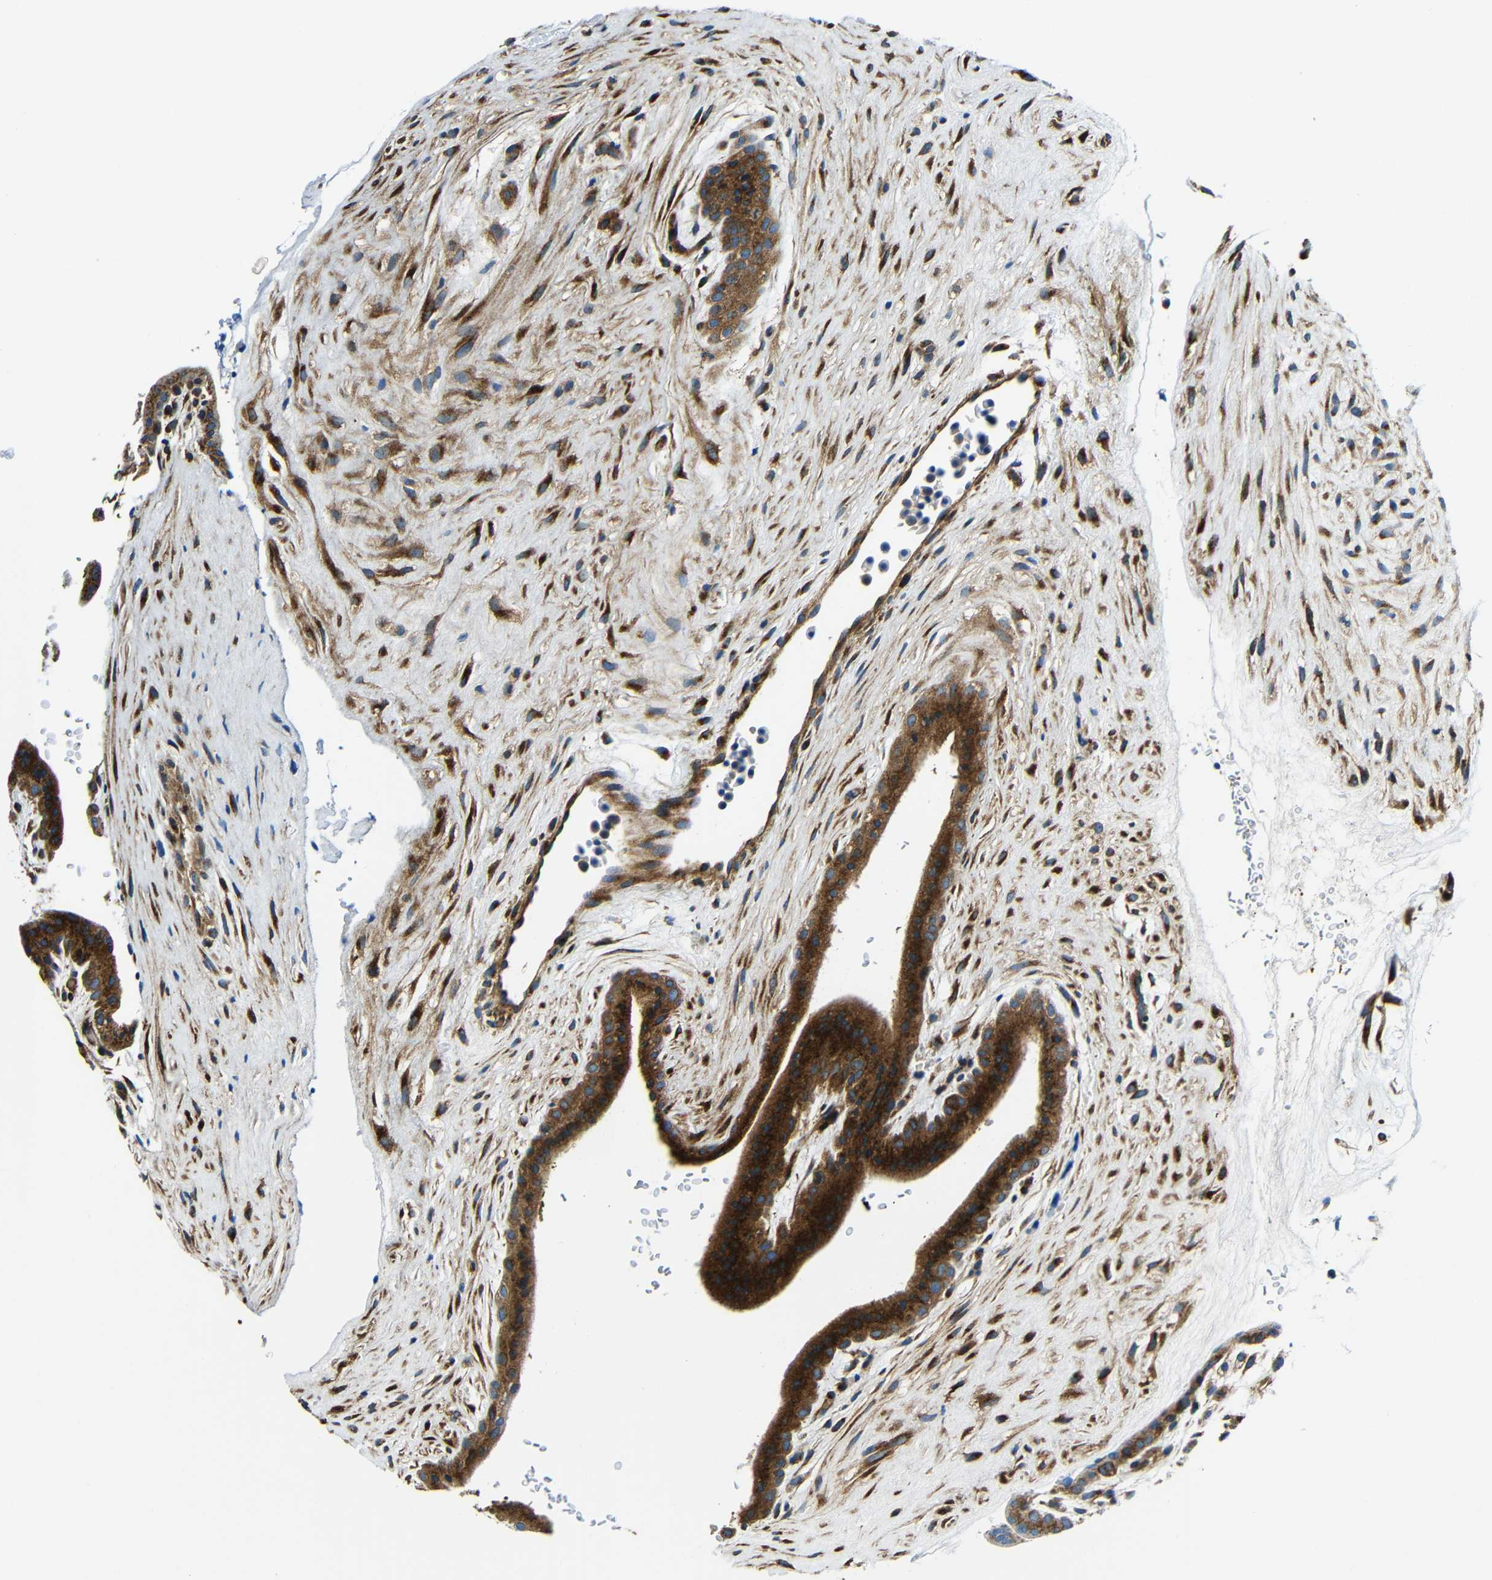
{"staining": {"intensity": "strong", "quantity": ">75%", "location": "cytoplasmic/membranous"}, "tissue": "placenta", "cell_type": "Decidual cells", "image_type": "normal", "snomed": [{"axis": "morphology", "description": "Normal tissue, NOS"}, {"axis": "topography", "description": "Placenta"}], "caption": "IHC photomicrograph of normal human placenta stained for a protein (brown), which exhibits high levels of strong cytoplasmic/membranous staining in about >75% of decidual cells.", "gene": "USO1", "patient": {"sex": "female", "age": 35}}